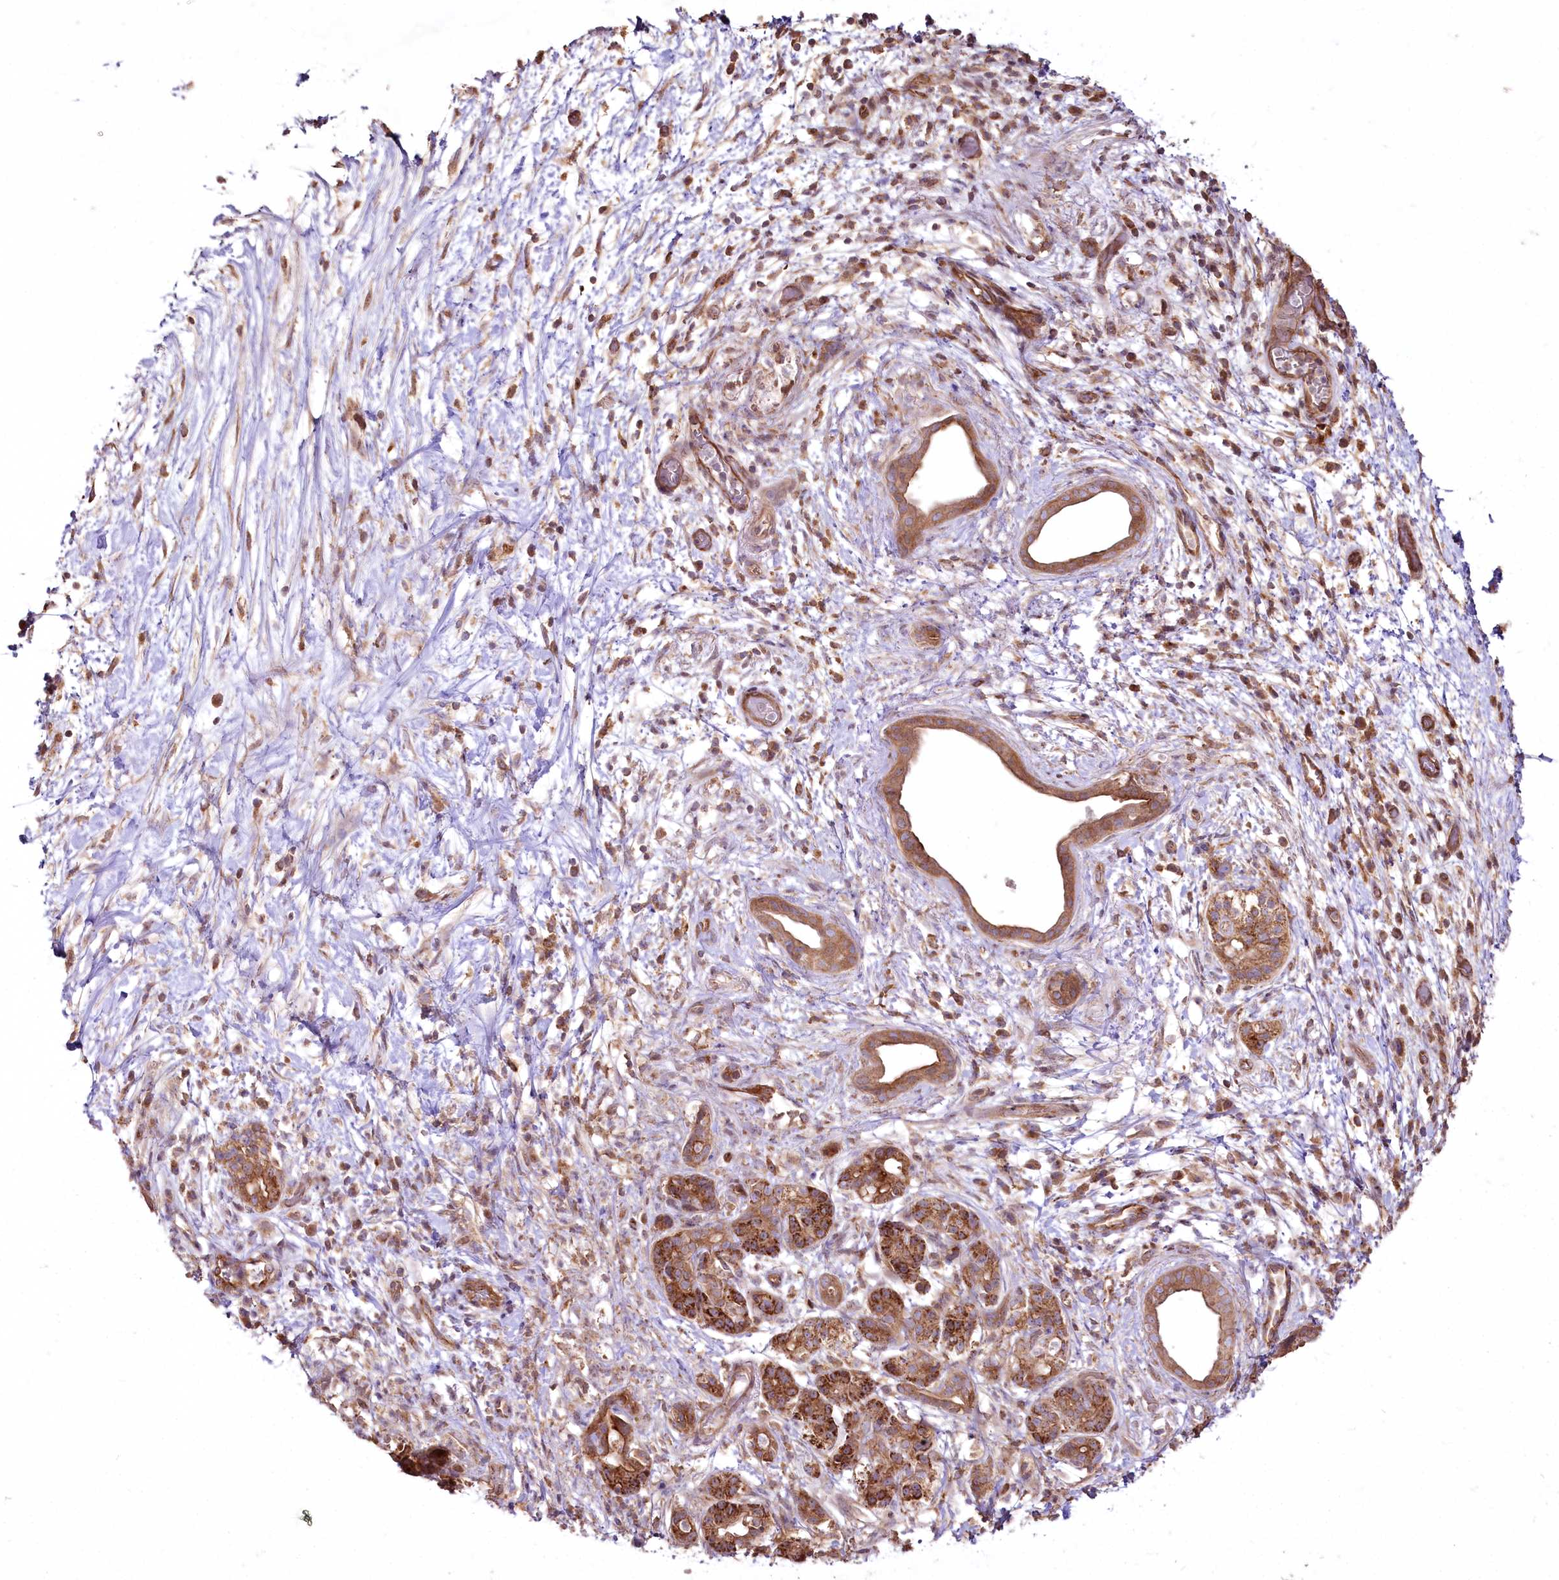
{"staining": {"intensity": "moderate", "quantity": ">75%", "location": "cytoplasmic/membranous"}, "tissue": "pancreatic cancer", "cell_type": "Tumor cells", "image_type": "cancer", "snomed": [{"axis": "morphology", "description": "Adenocarcinoma, NOS"}, {"axis": "topography", "description": "Pancreas"}], "caption": "Tumor cells exhibit medium levels of moderate cytoplasmic/membranous expression in approximately >75% of cells in human adenocarcinoma (pancreatic). The protein of interest is shown in brown color, while the nuclei are stained blue.", "gene": "SH3TC1", "patient": {"sex": "female", "age": 73}}